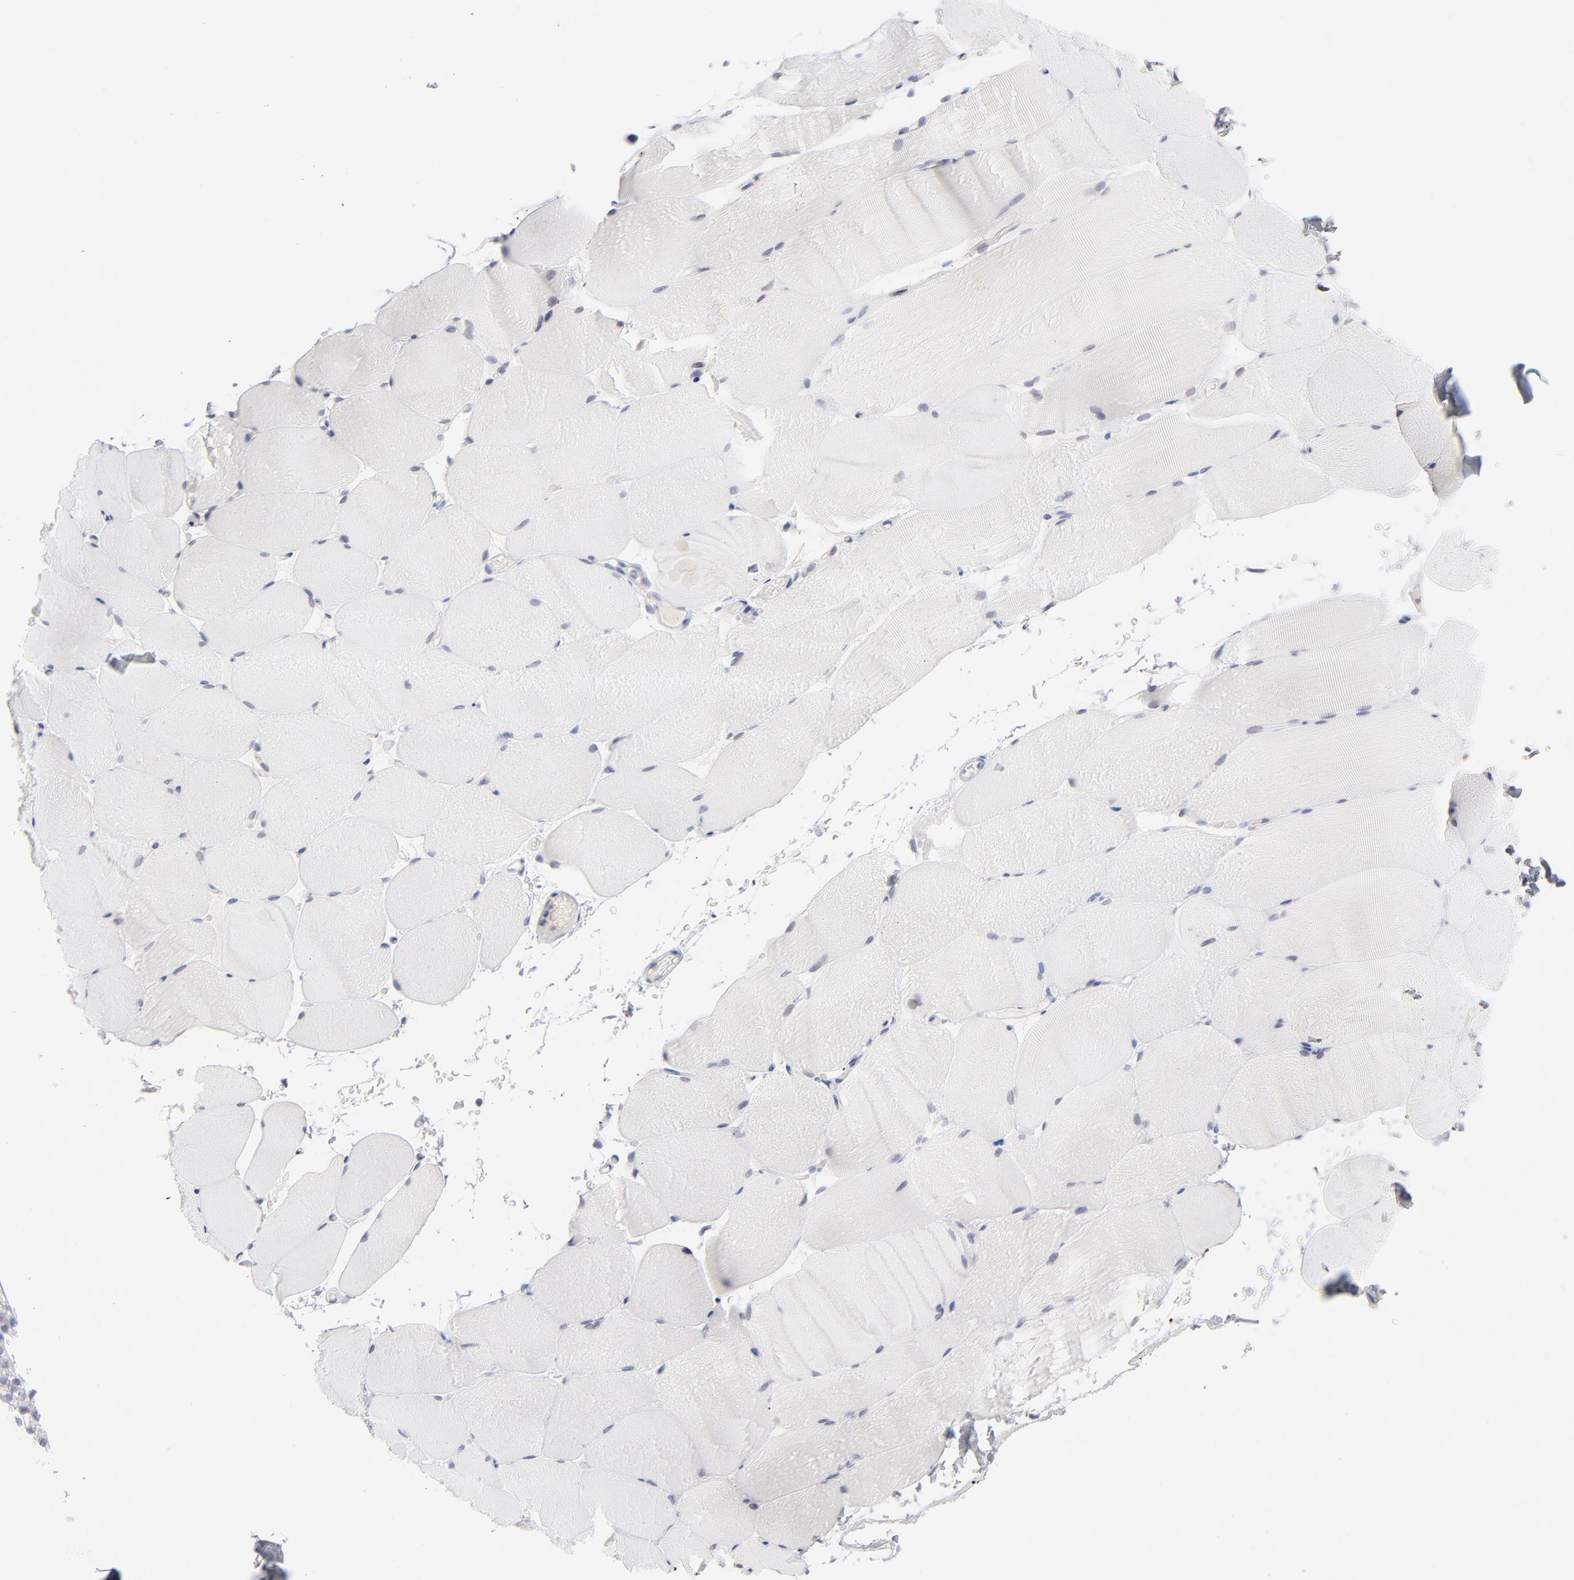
{"staining": {"intensity": "negative", "quantity": "none", "location": "none"}, "tissue": "skeletal muscle", "cell_type": "Myocytes", "image_type": "normal", "snomed": [{"axis": "morphology", "description": "Normal tissue, NOS"}, {"axis": "topography", "description": "Skeletal muscle"}, {"axis": "topography", "description": "Parathyroid gland"}], "caption": "DAB immunohistochemical staining of benign skeletal muscle displays no significant expression in myocytes.", "gene": "MCM7", "patient": {"sex": "female", "age": 37}}